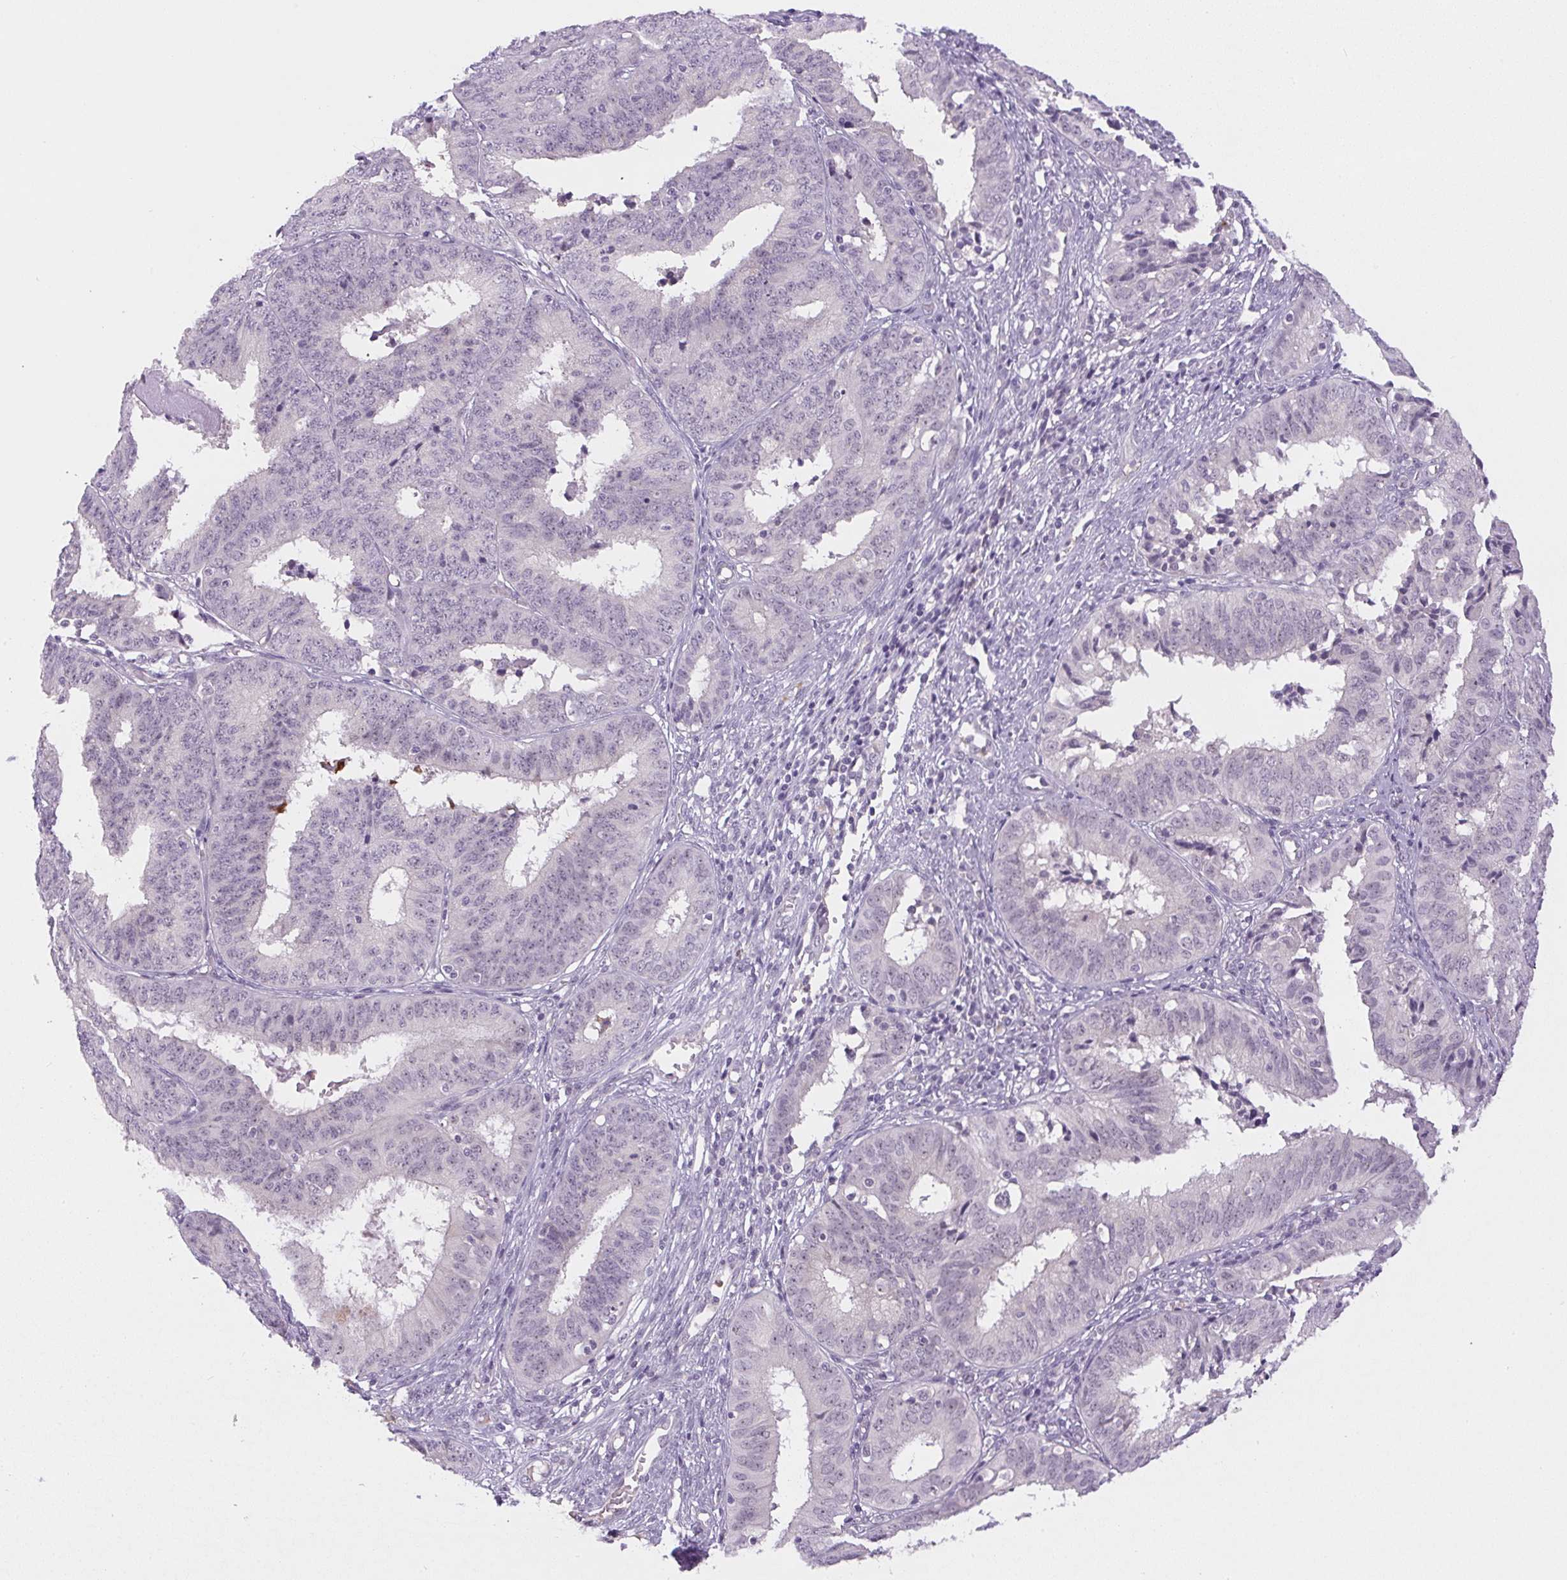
{"staining": {"intensity": "negative", "quantity": "none", "location": "none"}, "tissue": "endometrial cancer", "cell_type": "Tumor cells", "image_type": "cancer", "snomed": [{"axis": "morphology", "description": "Adenocarcinoma, NOS"}, {"axis": "topography", "description": "Endometrium"}], "caption": "DAB immunohistochemical staining of endometrial cancer displays no significant positivity in tumor cells.", "gene": "SGF29", "patient": {"sex": "female", "age": 51}}